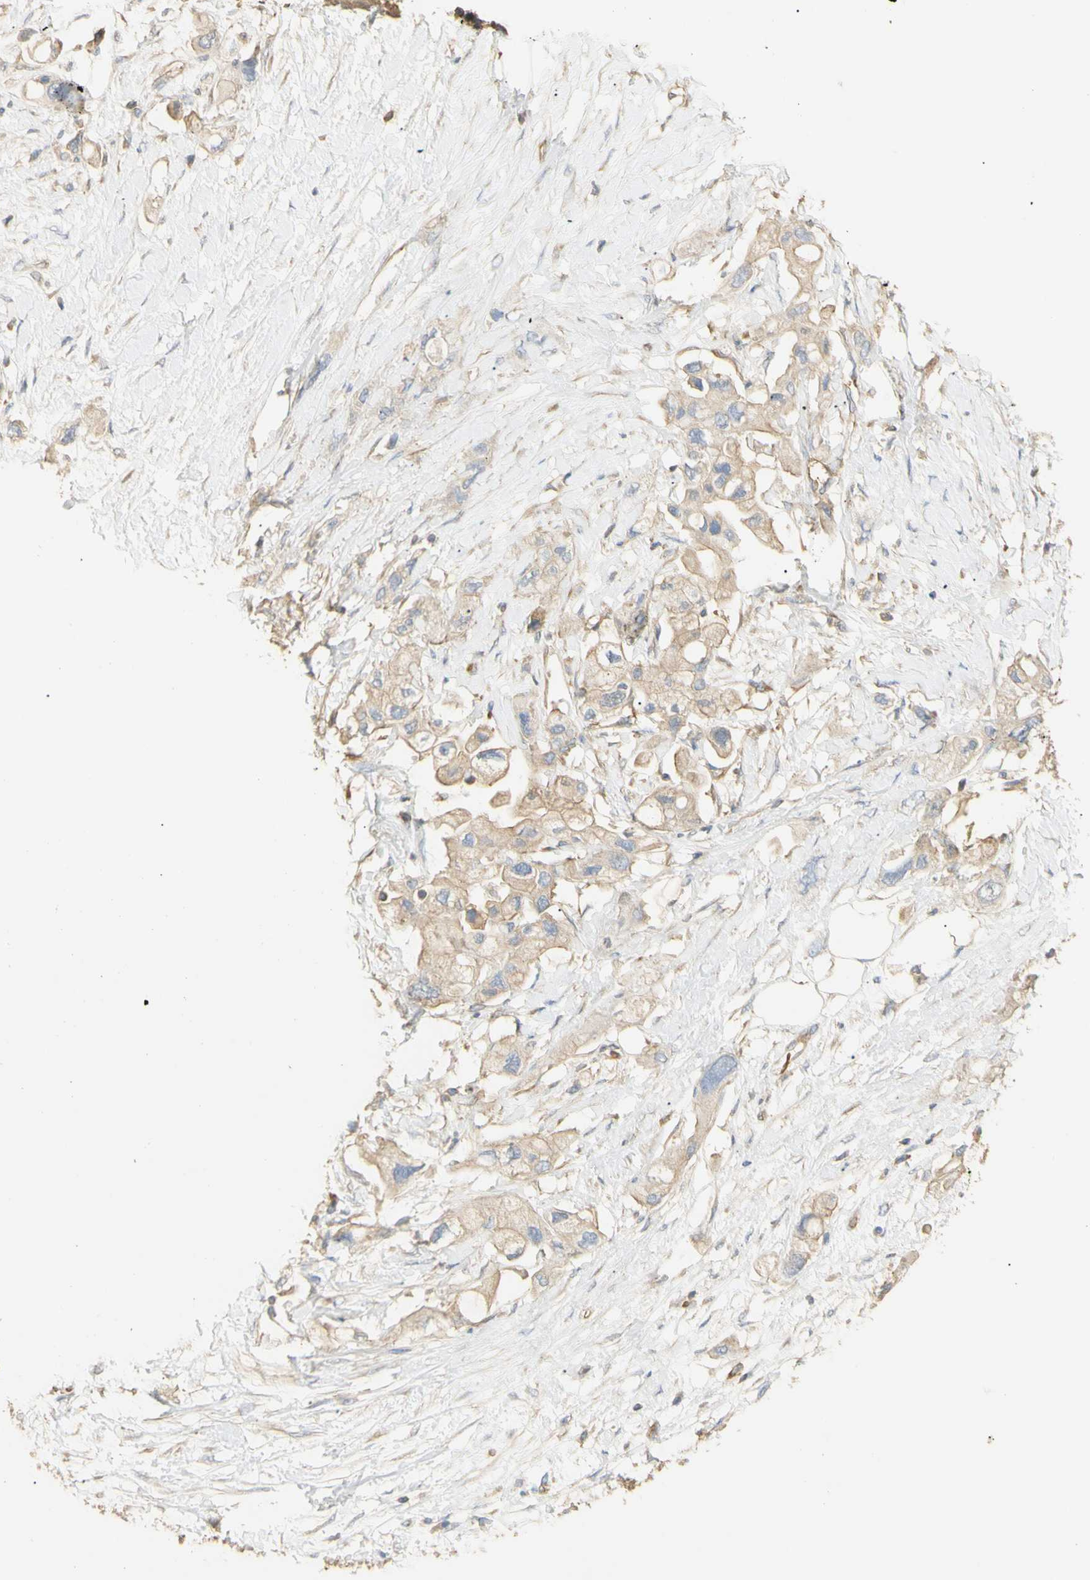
{"staining": {"intensity": "weak", "quantity": "25%-75%", "location": "cytoplasmic/membranous"}, "tissue": "pancreatic cancer", "cell_type": "Tumor cells", "image_type": "cancer", "snomed": [{"axis": "morphology", "description": "Adenocarcinoma, NOS"}, {"axis": "topography", "description": "Pancreas"}], "caption": "Immunohistochemistry of human pancreatic cancer (adenocarcinoma) reveals low levels of weak cytoplasmic/membranous expression in about 25%-75% of tumor cells.", "gene": "KCNE4", "patient": {"sex": "female", "age": 56}}